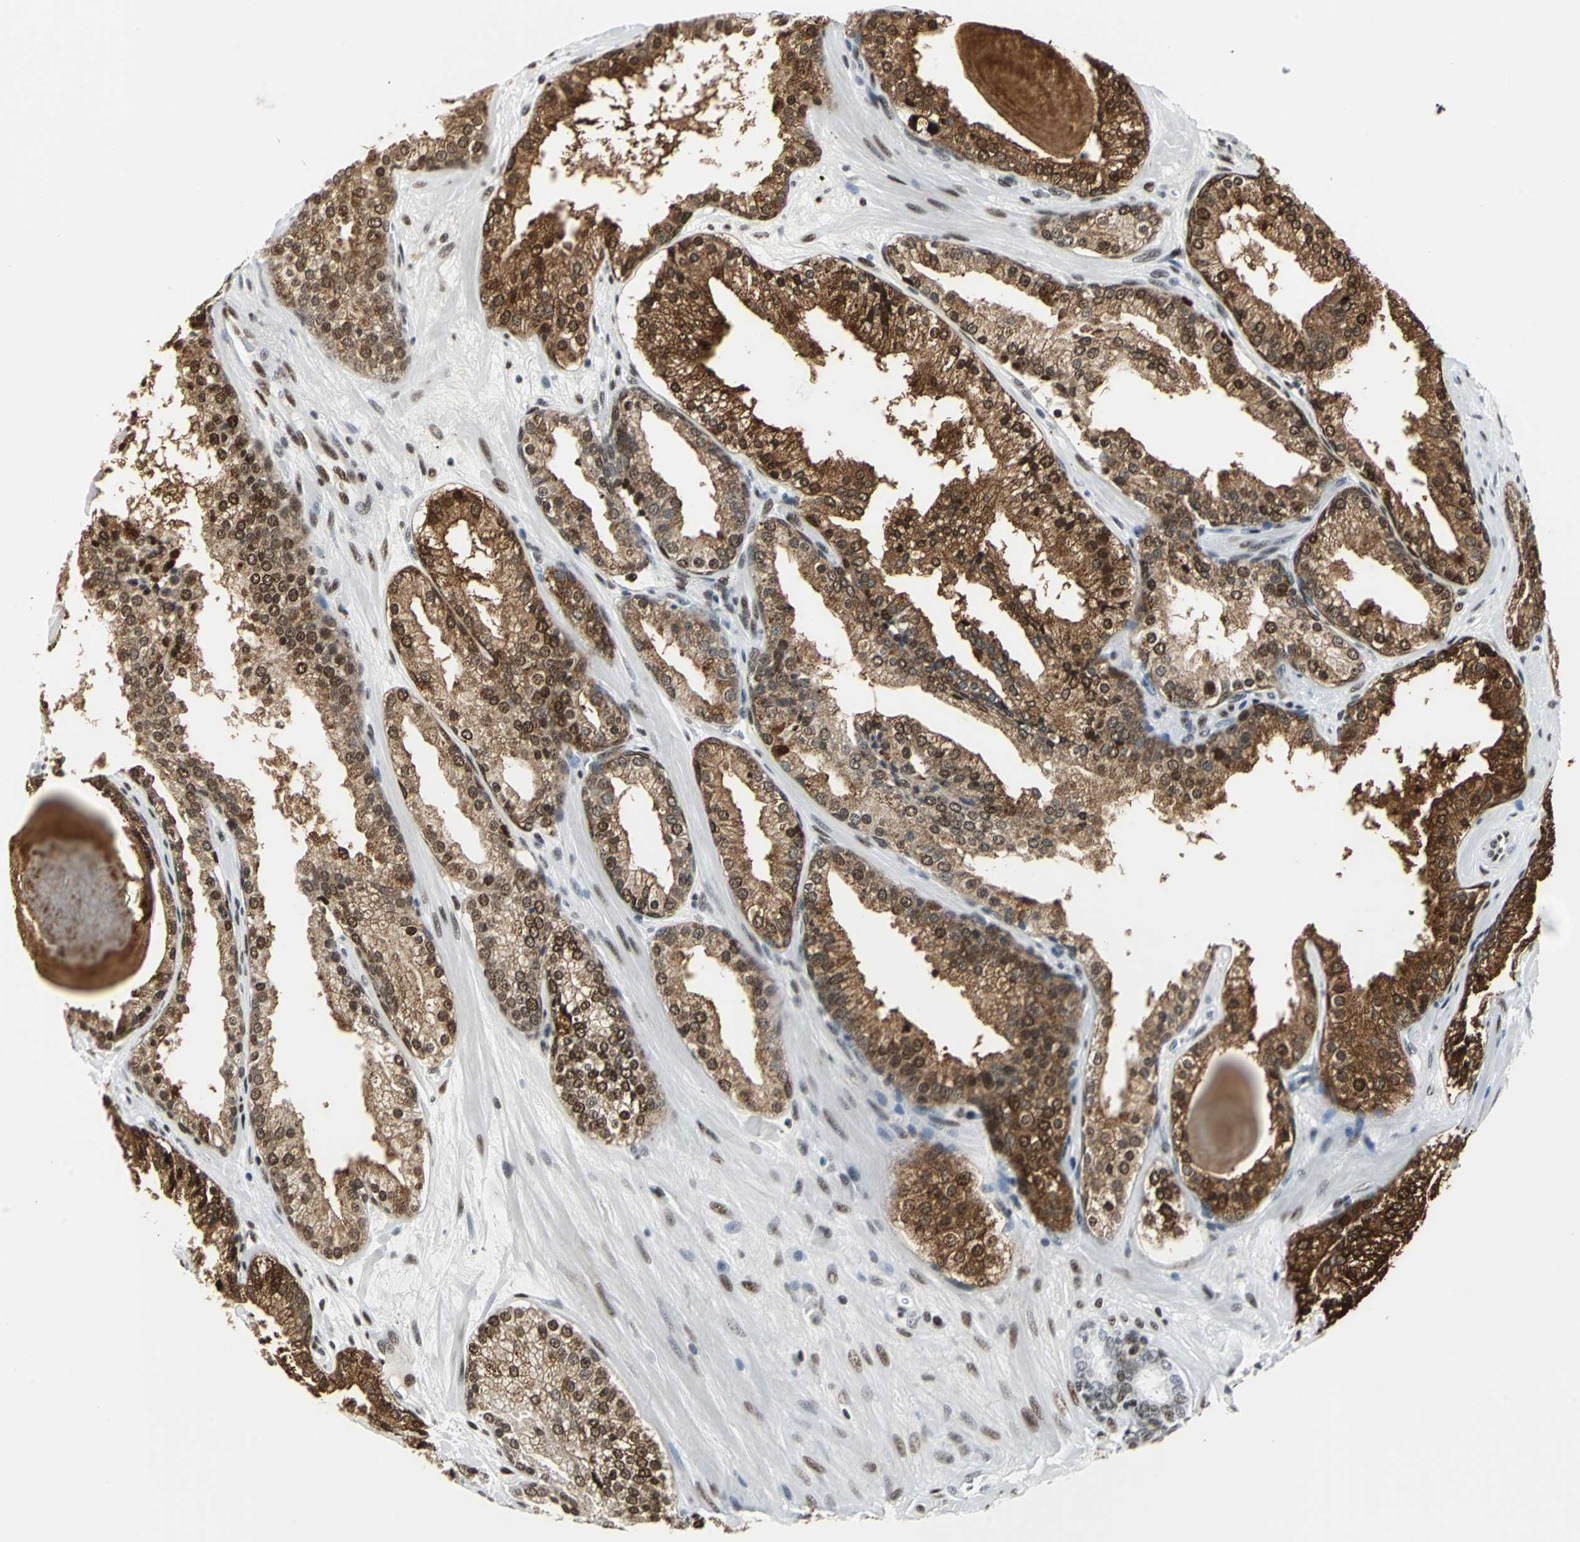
{"staining": {"intensity": "strong", "quantity": ">75%", "location": "cytoplasmic/membranous,nuclear"}, "tissue": "prostate cancer", "cell_type": "Tumor cells", "image_type": "cancer", "snomed": [{"axis": "morphology", "description": "Adenocarcinoma, High grade"}, {"axis": "topography", "description": "Prostate"}], "caption": "Protein analysis of prostate high-grade adenocarcinoma tissue exhibits strong cytoplasmic/membranous and nuclear expression in approximately >75% of tumor cells.", "gene": "HDAC2", "patient": {"sex": "male", "age": 68}}